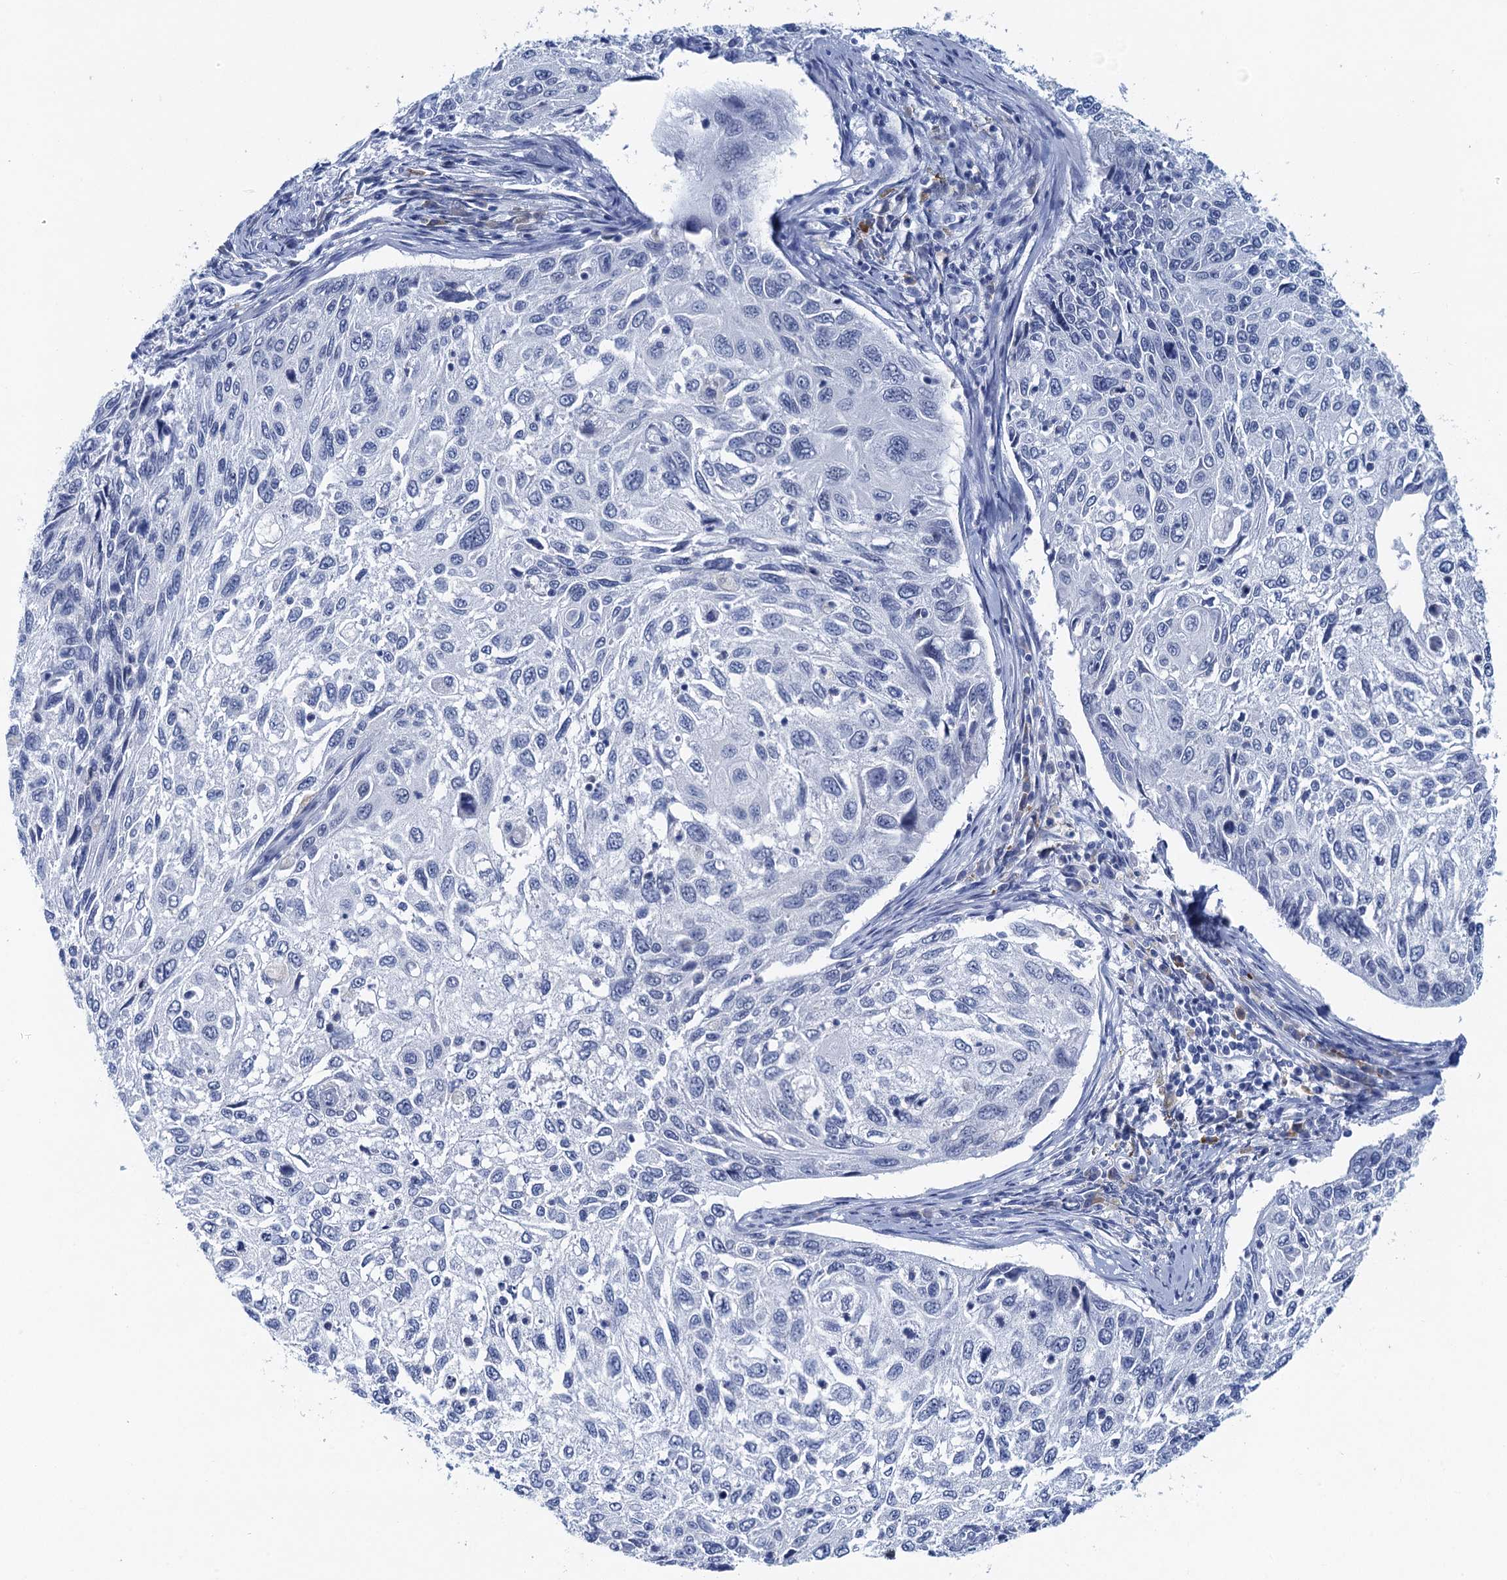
{"staining": {"intensity": "negative", "quantity": "none", "location": "none"}, "tissue": "cervical cancer", "cell_type": "Tumor cells", "image_type": "cancer", "snomed": [{"axis": "morphology", "description": "Squamous cell carcinoma, NOS"}, {"axis": "topography", "description": "Cervix"}], "caption": "Immunohistochemistry of cervical squamous cell carcinoma reveals no positivity in tumor cells.", "gene": "HAPSTR1", "patient": {"sex": "female", "age": 70}}